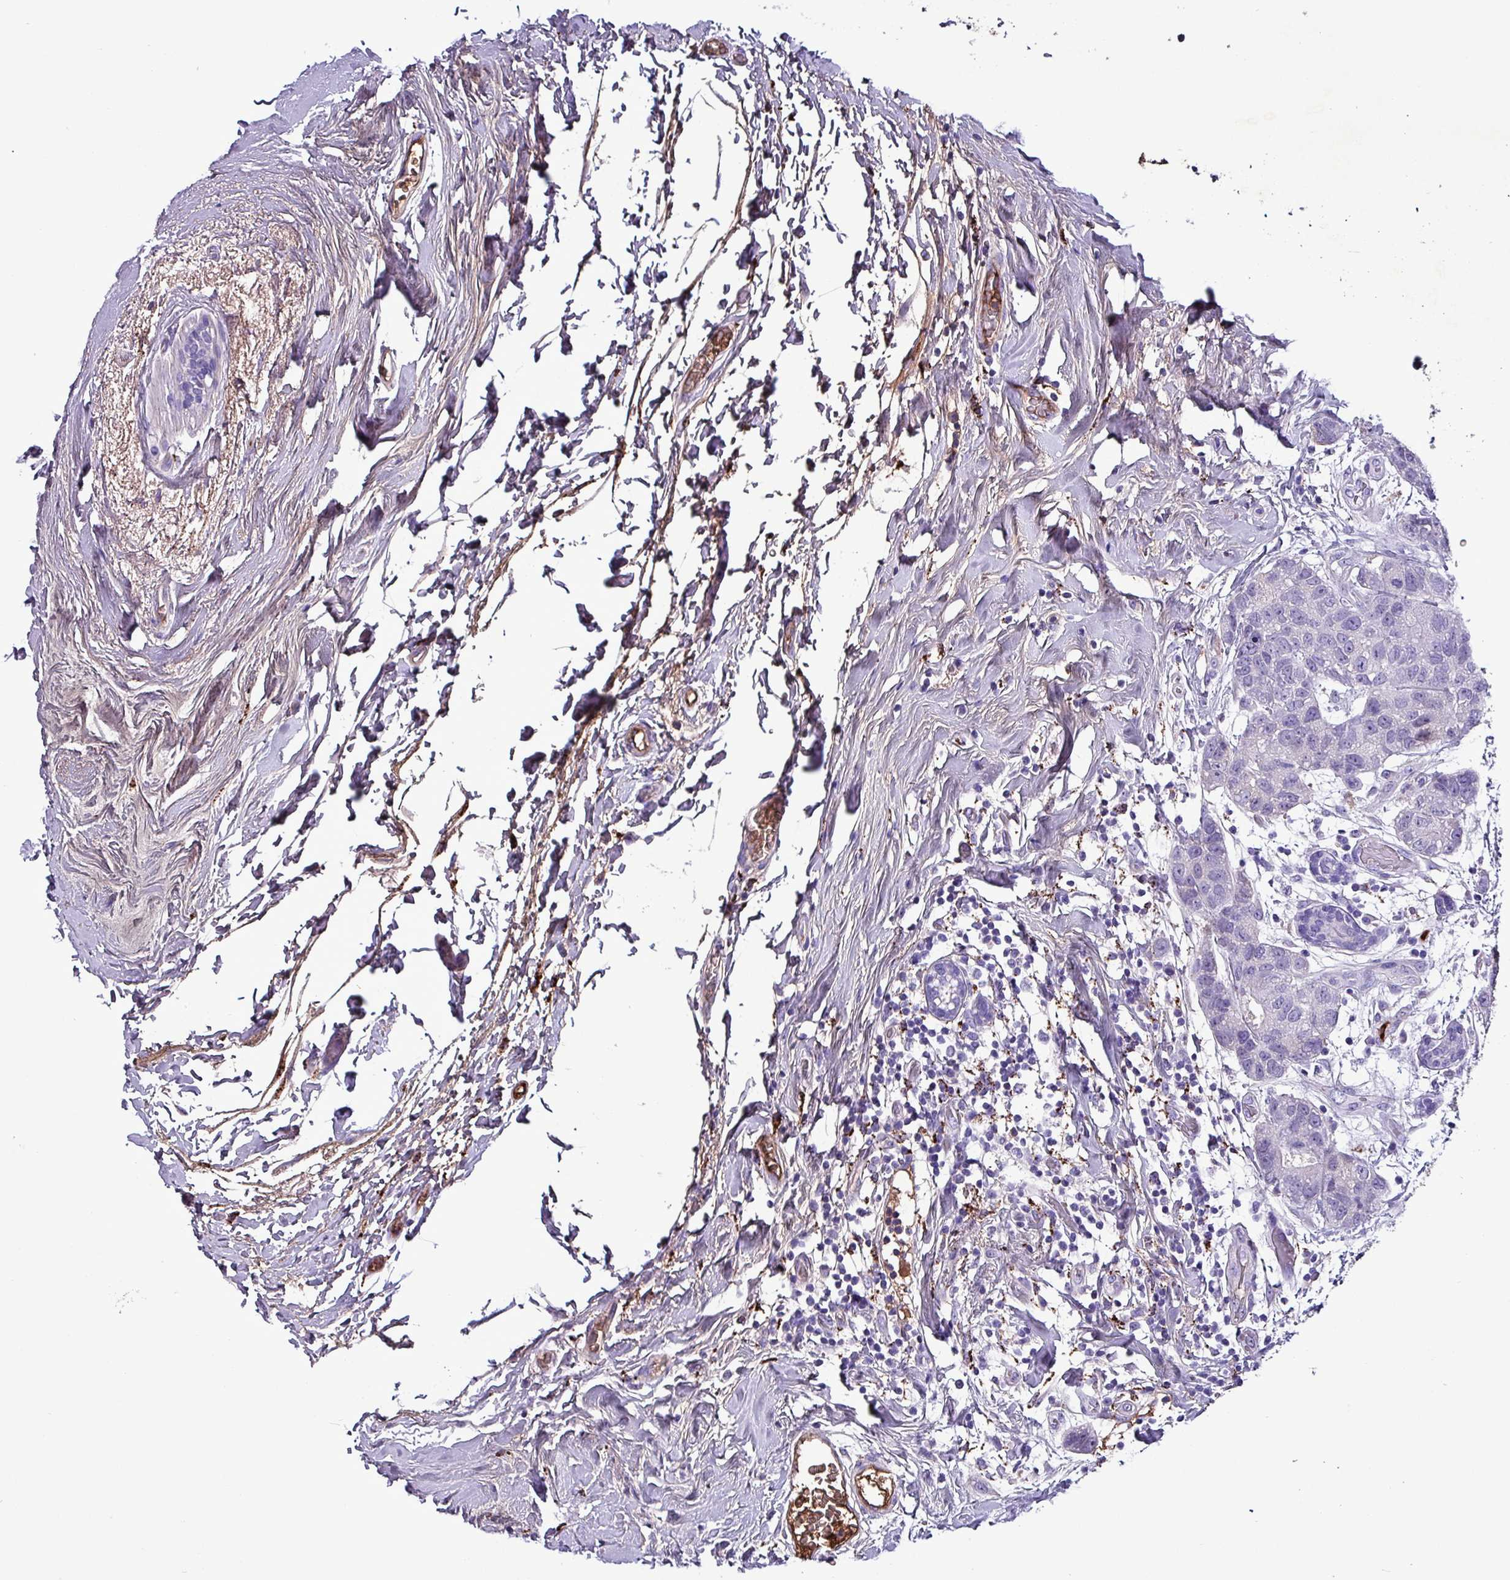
{"staining": {"intensity": "negative", "quantity": "none", "location": "none"}, "tissue": "breast cancer", "cell_type": "Tumor cells", "image_type": "cancer", "snomed": [{"axis": "morphology", "description": "Duct carcinoma"}, {"axis": "topography", "description": "Breast"}], "caption": "Immunohistochemistry (IHC) histopathology image of breast cancer (intraductal carcinoma) stained for a protein (brown), which shows no staining in tumor cells. The staining is performed using DAB (3,3'-diaminobenzidine) brown chromogen with nuclei counter-stained in using hematoxylin.", "gene": "HP", "patient": {"sex": "female", "age": 62}}